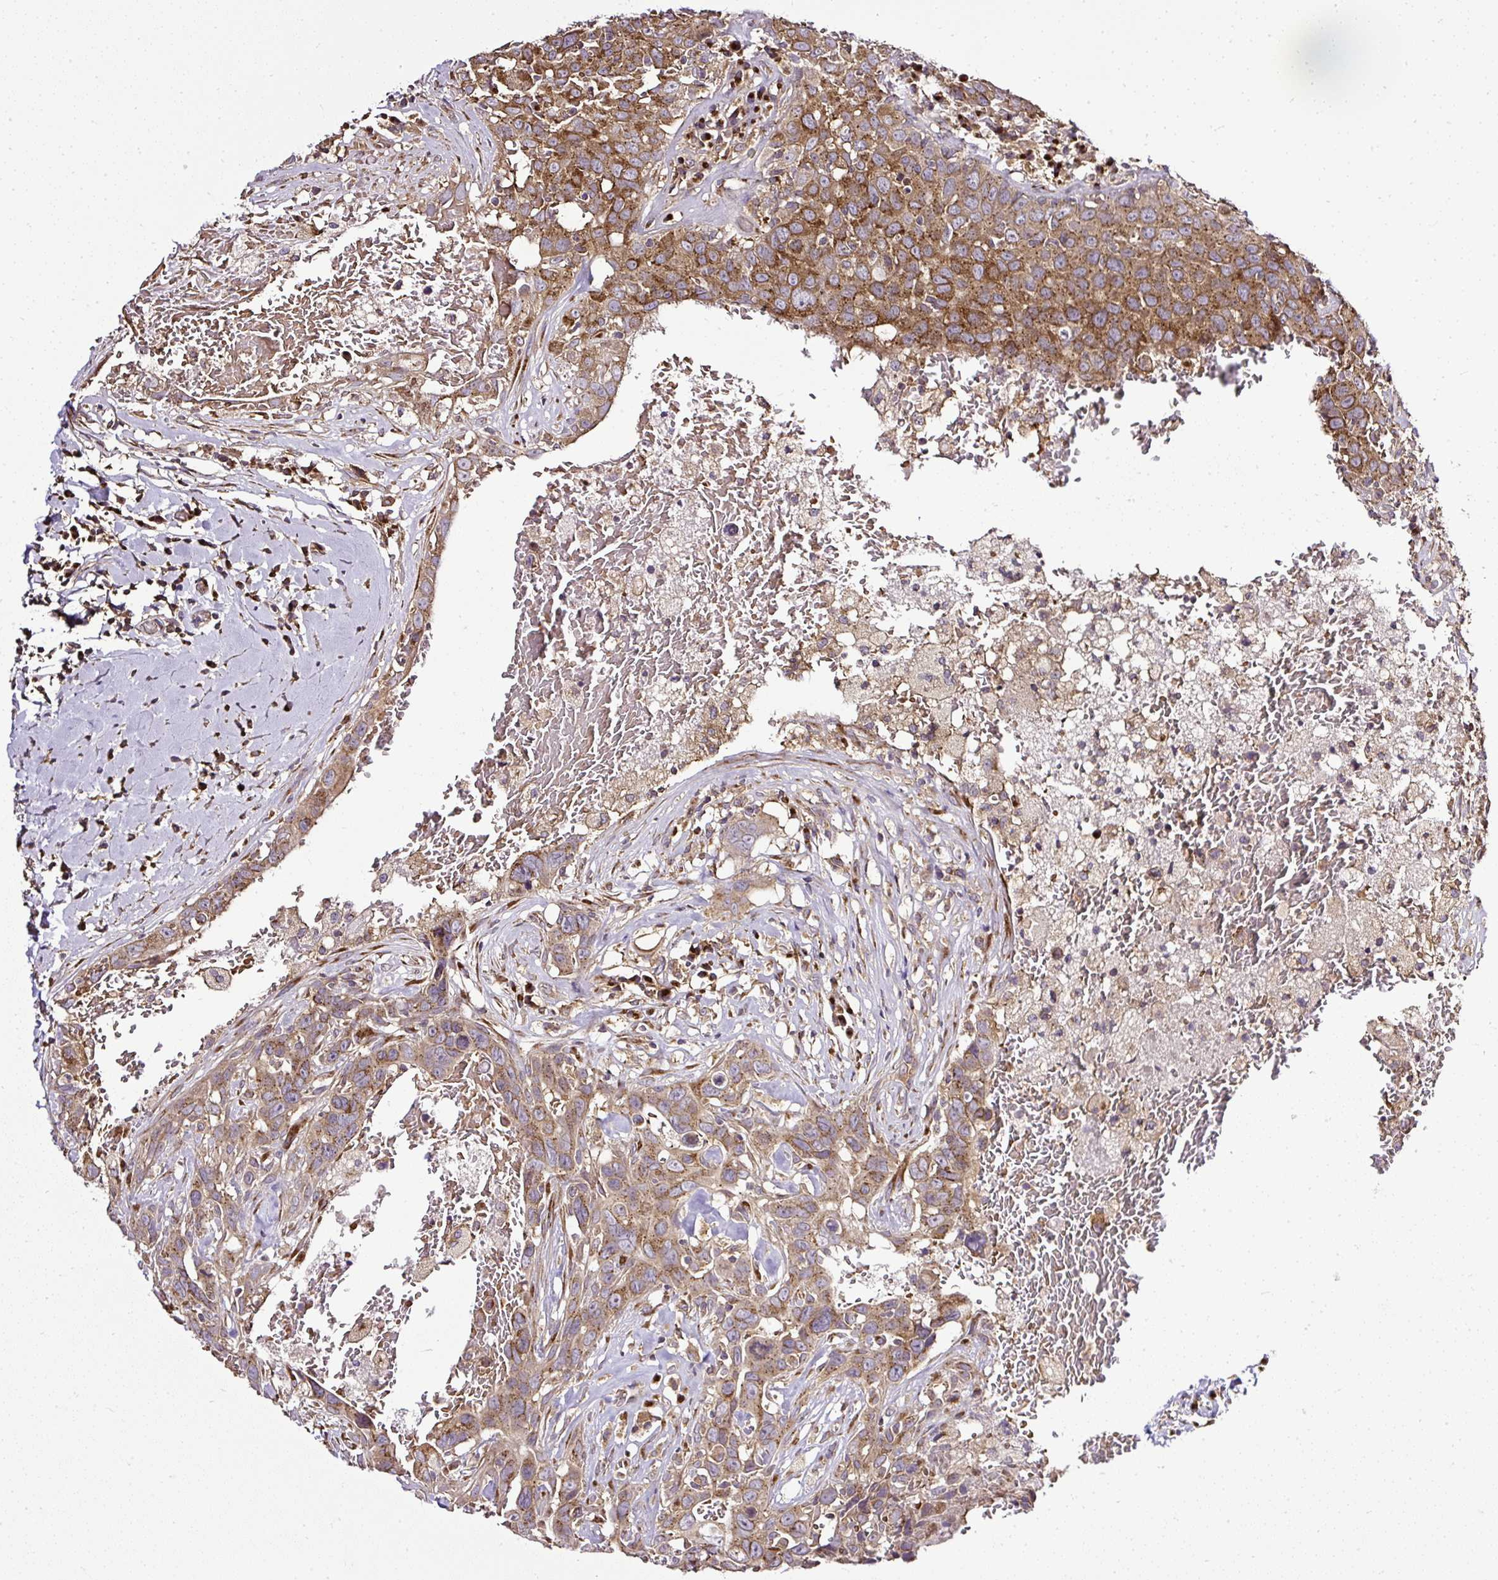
{"staining": {"intensity": "moderate", "quantity": ">75%", "location": "cytoplasmic/membranous"}, "tissue": "breast cancer", "cell_type": "Tumor cells", "image_type": "cancer", "snomed": [{"axis": "morphology", "description": "Duct carcinoma"}, {"axis": "topography", "description": "Breast"}], "caption": "High-power microscopy captured an immunohistochemistry (IHC) micrograph of infiltrating ductal carcinoma (breast), revealing moderate cytoplasmic/membranous staining in about >75% of tumor cells. Using DAB (3,3'-diaminobenzidine) (brown) and hematoxylin (blue) stains, captured at high magnification using brightfield microscopy.", "gene": "SMC4", "patient": {"sex": "female", "age": 27}}